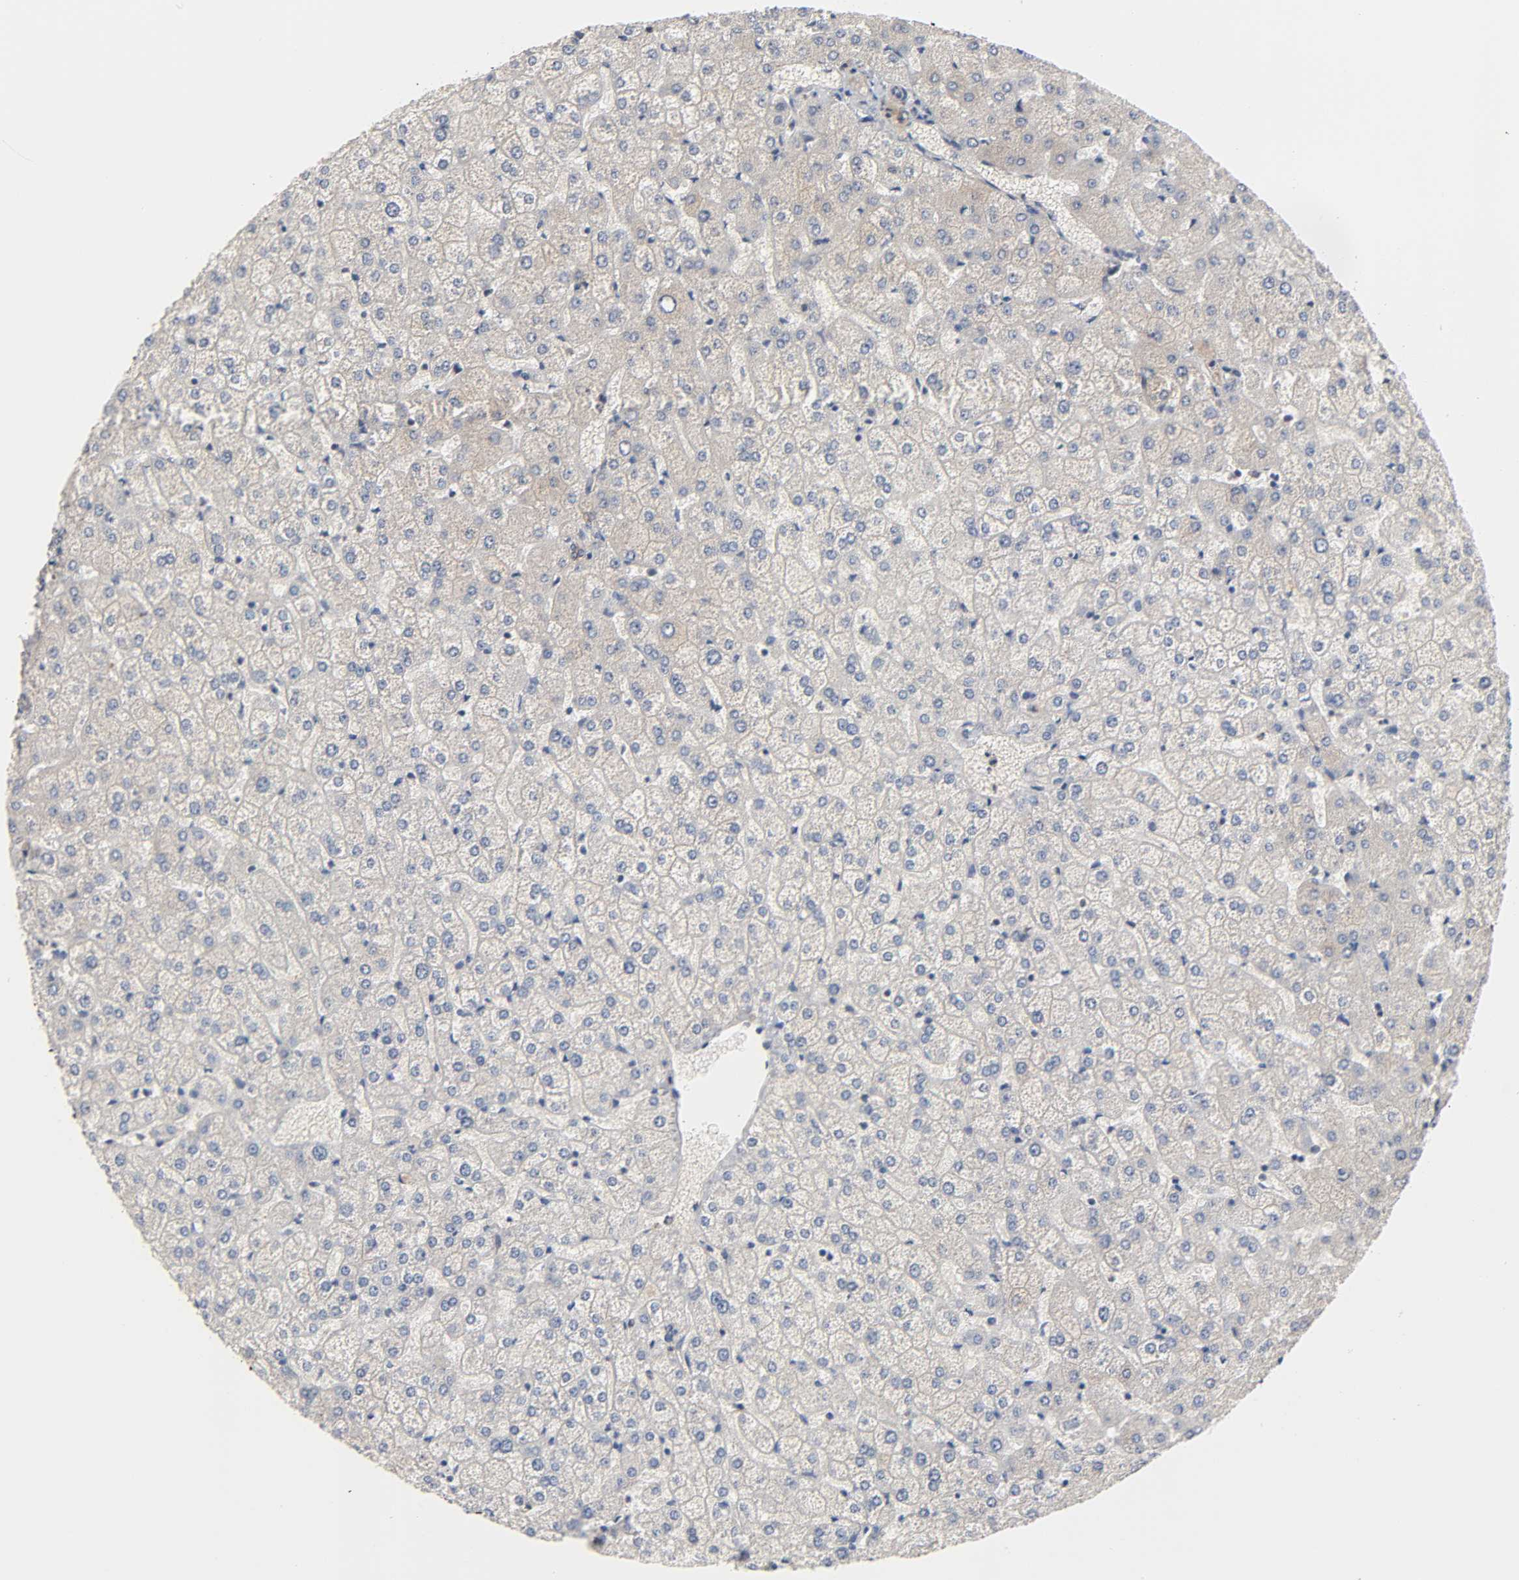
{"staining": {"intensity": "weak", "quantity": ">75%", "location": "cytoplasmic/membranous"}, "tissue": "liver", "cell_type": "Cholangiocytes", "image_type": "normal", "snomed": [{"axis": "morphology", "description": "Normal tissue, NOS"}, {"axis": "topography", "description": "Liver"}], "caption": "Unremarkable liver demonstrates weak cytoplasmic/membranous staining in approximately >75% of cholangiocytes, visualized by immunohistochemistry.", "gene": "HTR1E", "patient": {"sex": "female", "age": 32}}